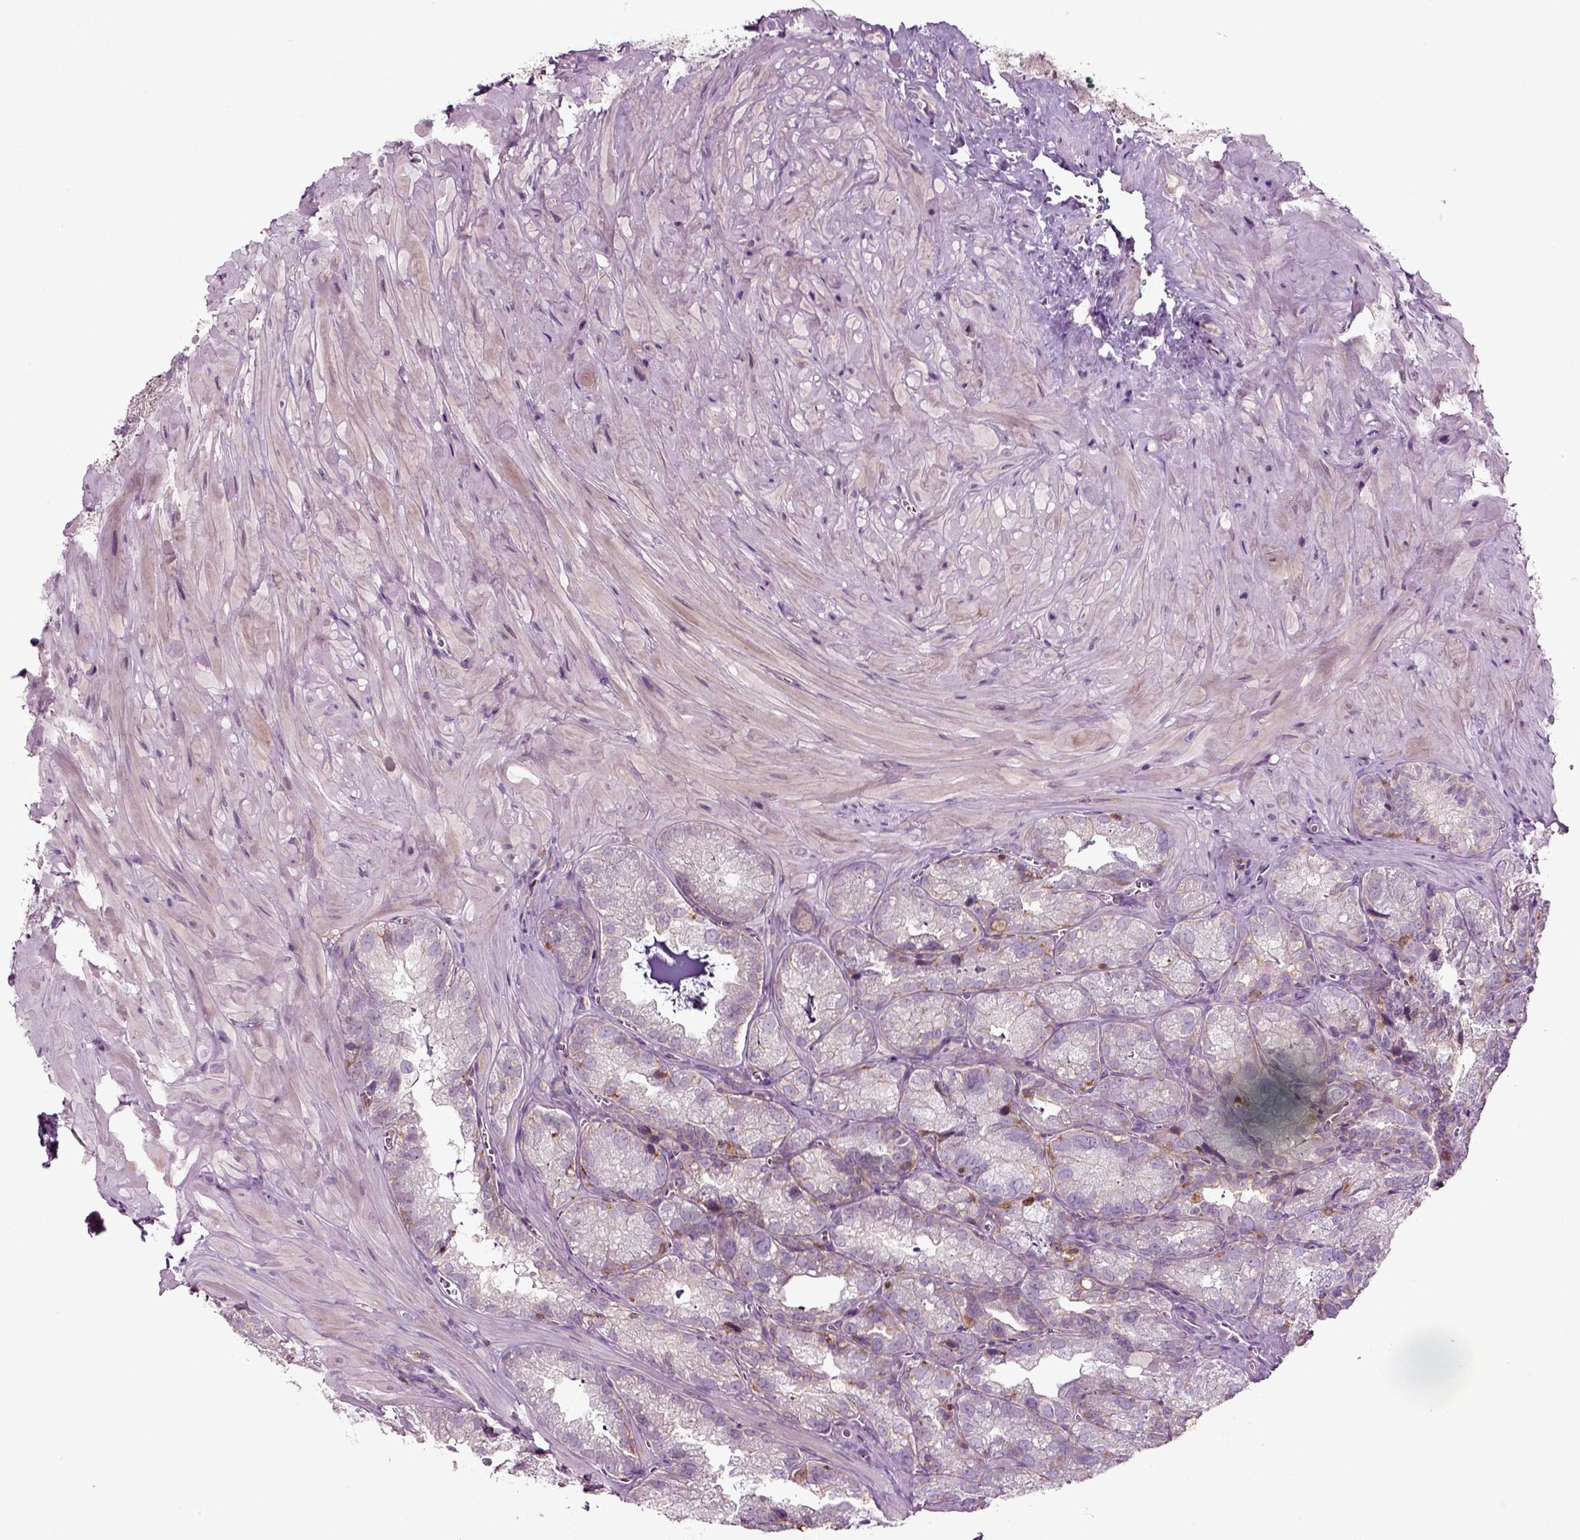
{"staining": {"intensity": "negative", "quantity": "none", "location": "none"}, "tissue": "seminal vesicle", "cell_type": "Glandular cells", "image_type": "normal", "snomed": [{"axis": "morphology", "description": "Normal tissue, NOS"}, {"axis": "topography", "description": "Seminal veicle"}], "caption": "Immunohistochemical staining of benign seminal vesicle reveals no significant positivity in glandular cells. (DAB immunohistochemistry (IHC) with hematoxylin counter stain).", "gene": "RHOF", "patient": {"sex": "male", "age": 57}}